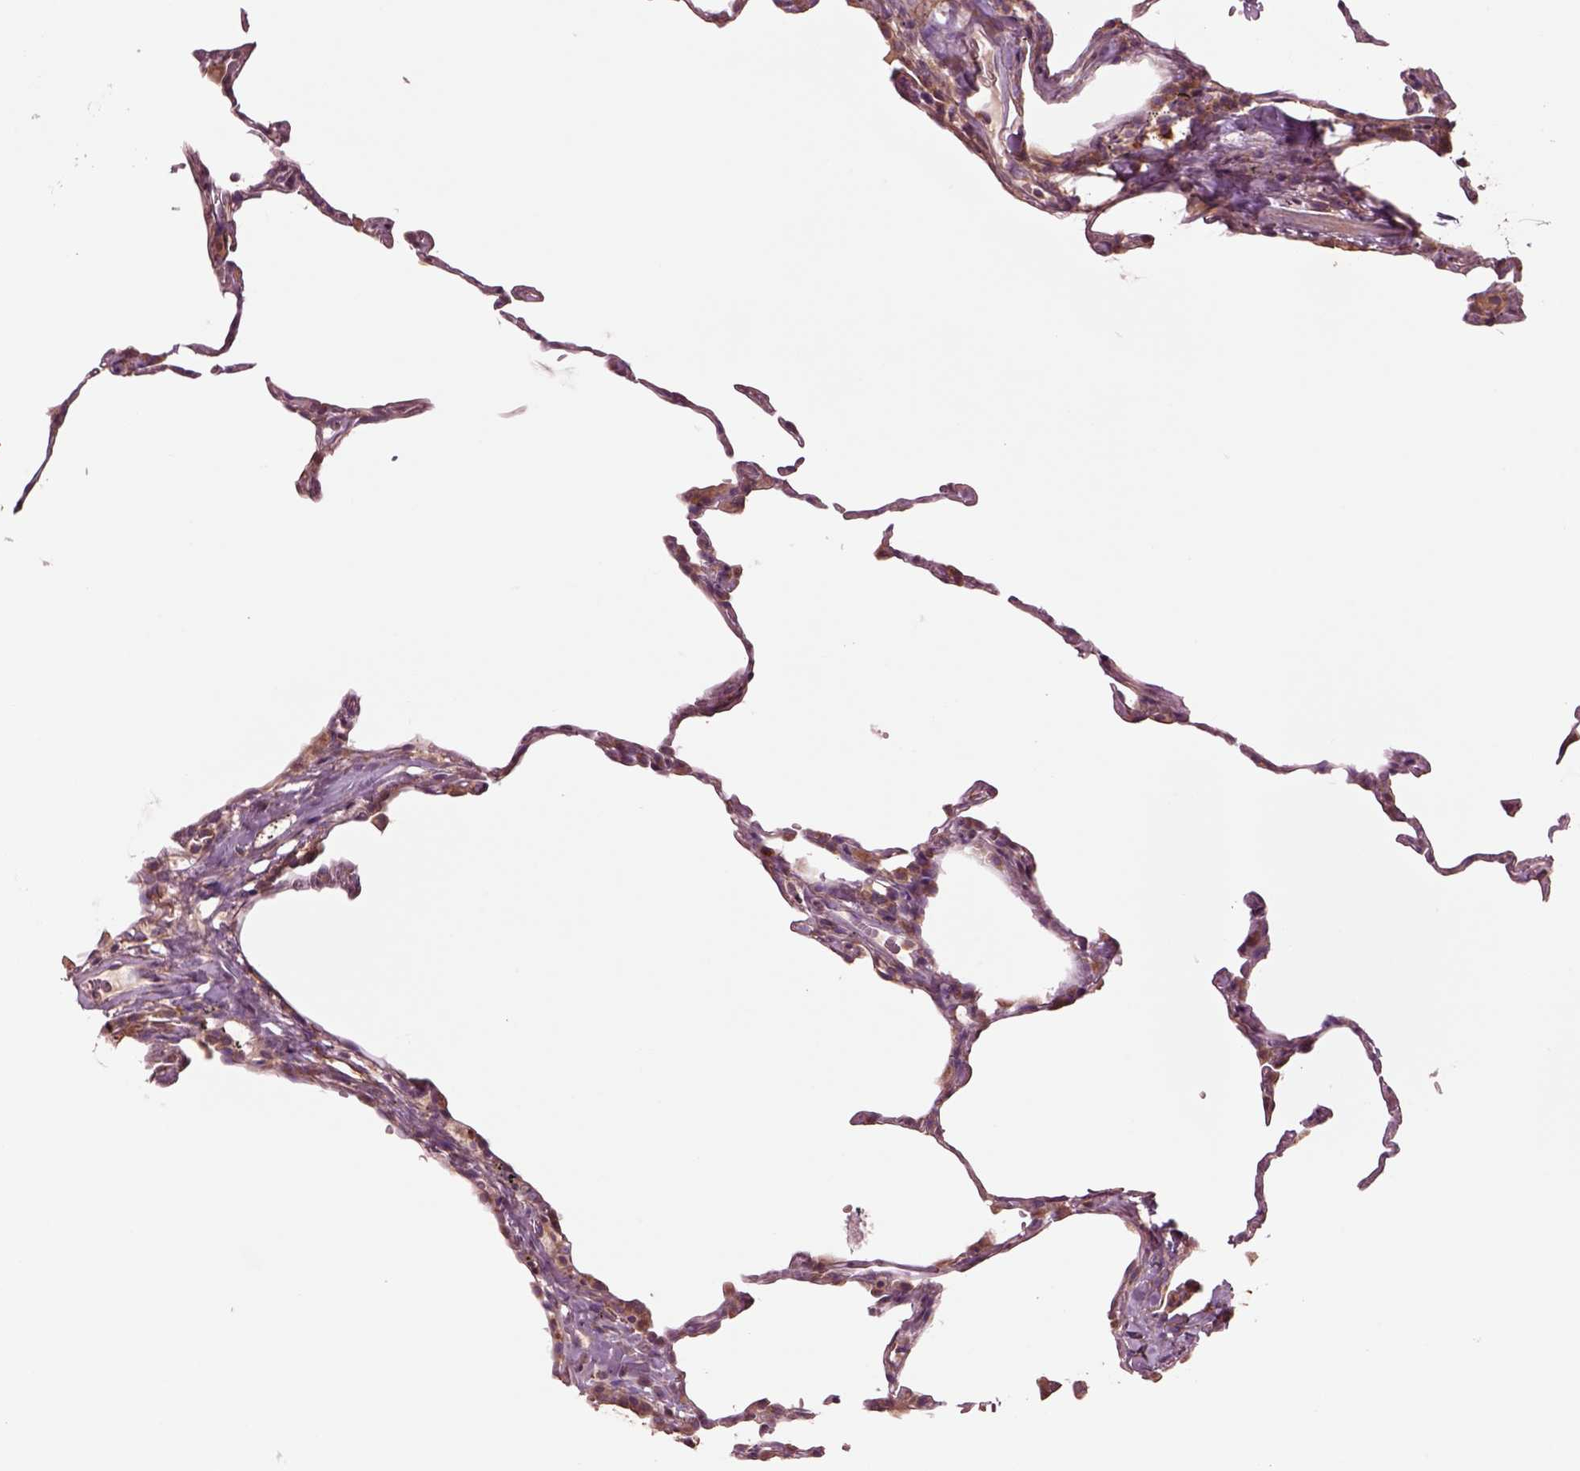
{"staining": {"intensity": "moderate", "quantity": "<25%", "location": "cytoplasmic/membranous"}, "tissue": "lung", "cell_type": "Alveolar cells", "image_type": "normal", "snomed": [{"axis": "morphology", "description": "Normal tissue, NOS"}, {"axis": "topography", "description": "Lung"}], "caption": "Protein expression analysis of unremarkable lung displays moderate cytoplasmic/membranous positivity in about <25% of alveolar cells.", "gene": "SEC23A", "patient": {"sex": "female", "age": 57}}